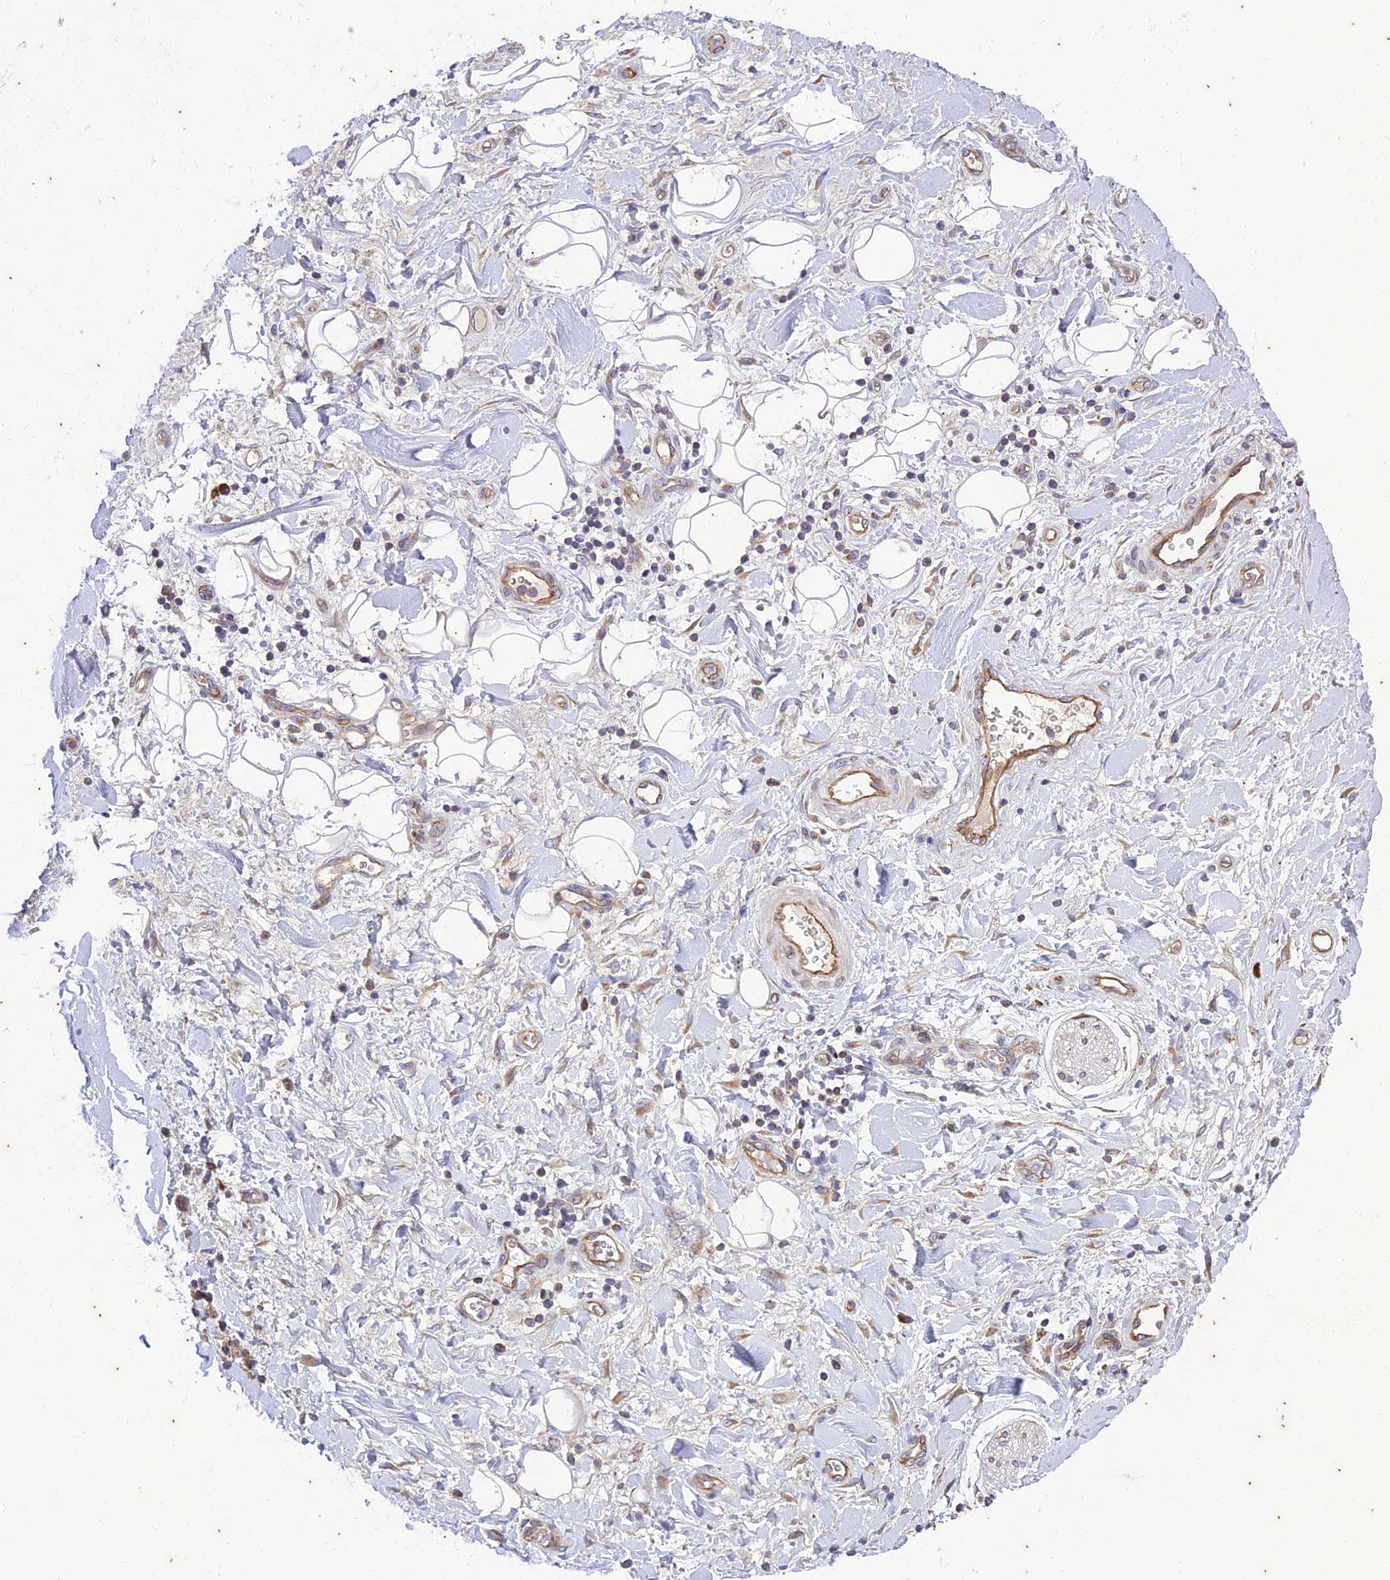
{"staining": {"intensity": "negative", "quantity": "none", "location": "none"}, "tissue": "adipose tissue", "cell_type": "Adipocytes", "image_type": "normal", "snomed": [{"axis": "morphology", "description": "Normal tissue, NOS"}, {"axis": "morphology", "description": "Adenocarcinoma, NOS"}, {"axis": "topography", "description": "Pancreas"}, {"axis": "topography", "description": "Peripheral nerve tissue"}], "caption": "Human adipose tissue stained for a protein using immunohistochemistry exhibits no expression in adipocytes.", "gene": "PIMREG", "patient": {"sex": "male", "age": 59}}